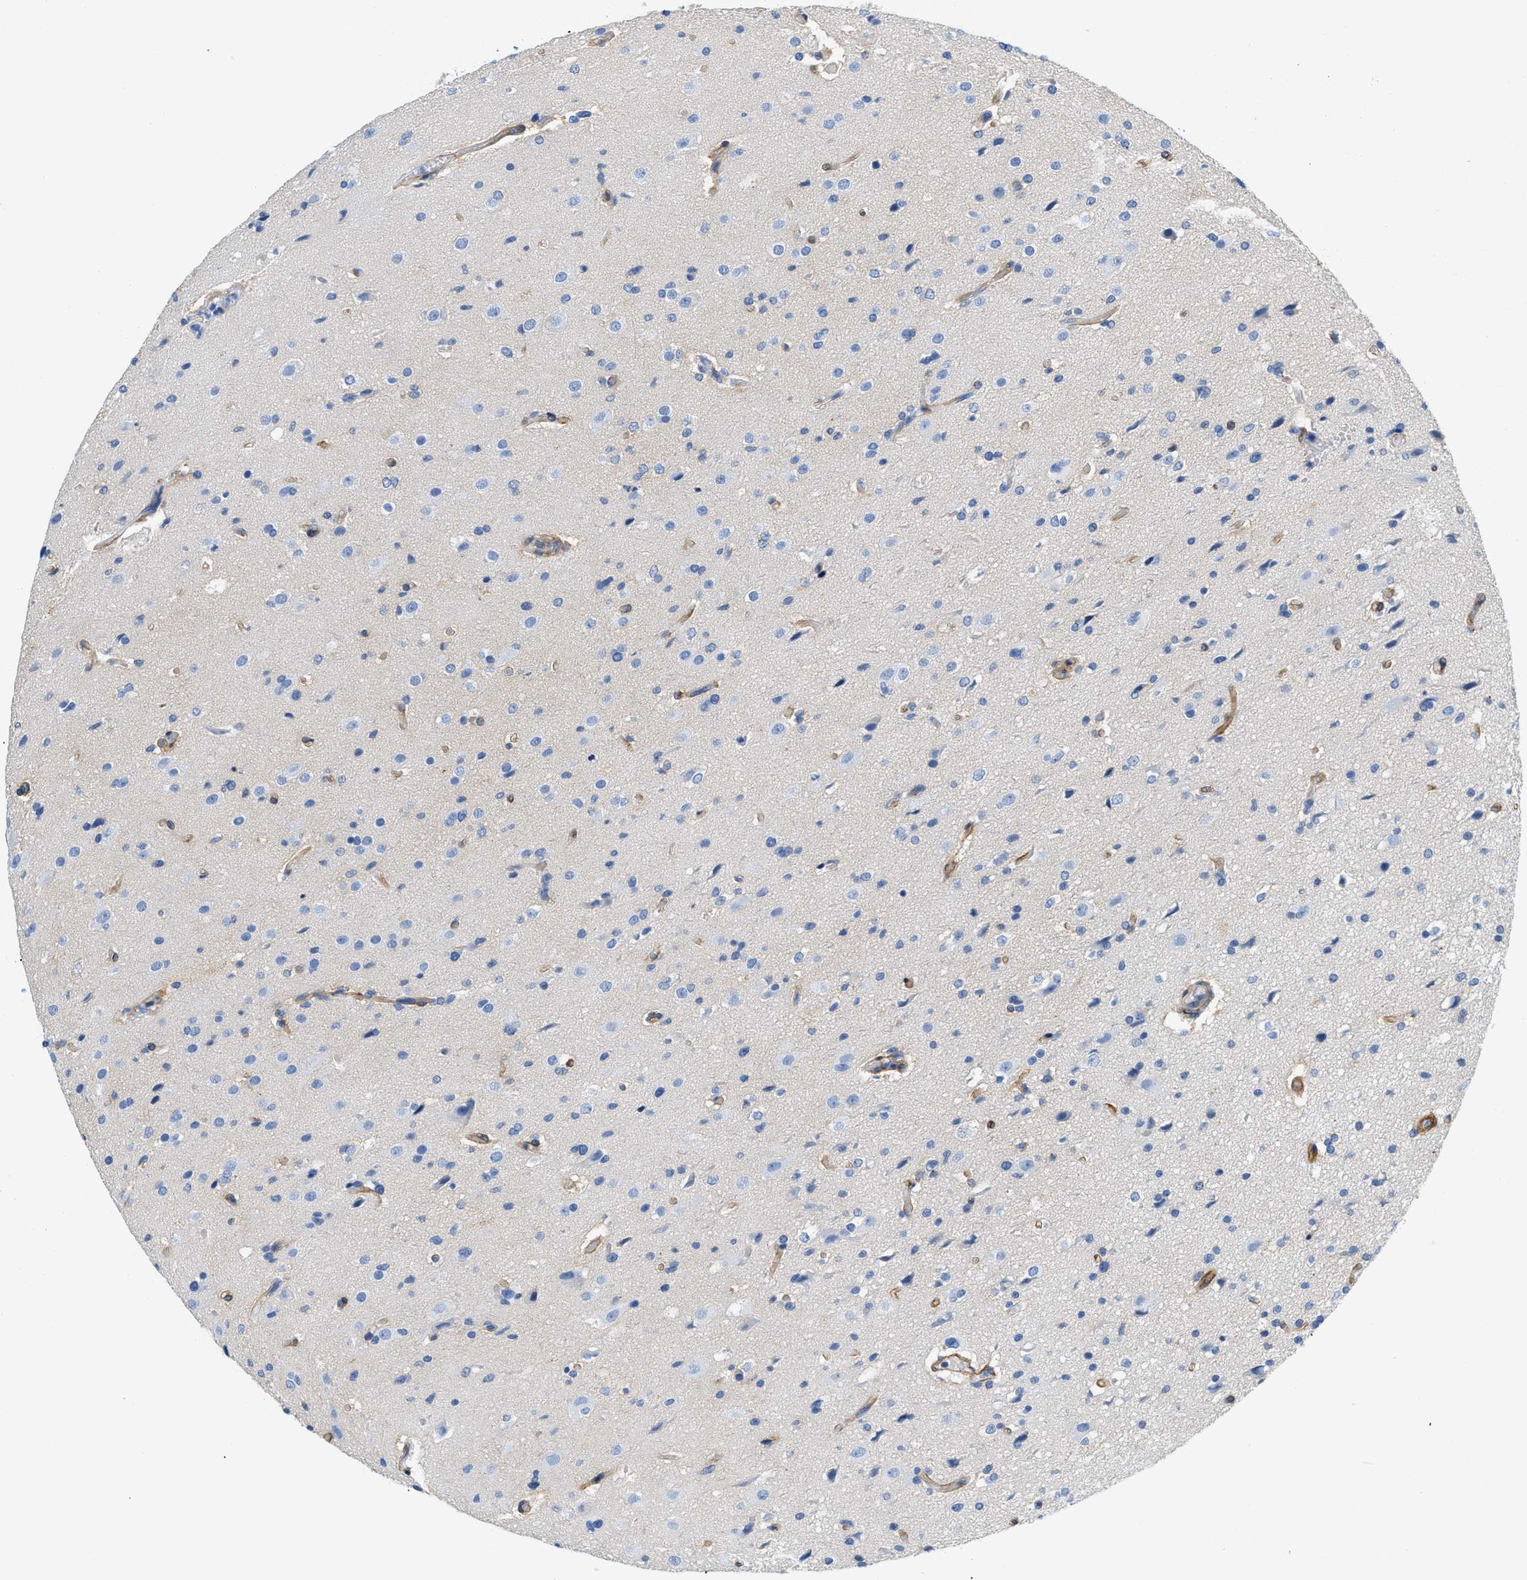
{"staining": {"intensity": "negative", "quantity": "none", "location": "none"}, "tissue": "glioma", "cell_type": "Tumor cells", "image_type": "cancer", "snomed": [{"axis": "morphology", "description": "Glioma, malignant, High grade"}, {"axis": "topography", "description": "Brain"}], "caption": "This is an IHC photomicrograph of human malignant high-grade glioma. There is no positivity in tumor cells.", "gene": "PDGFRB", "patient": {"sex": "male", "age": 33}}